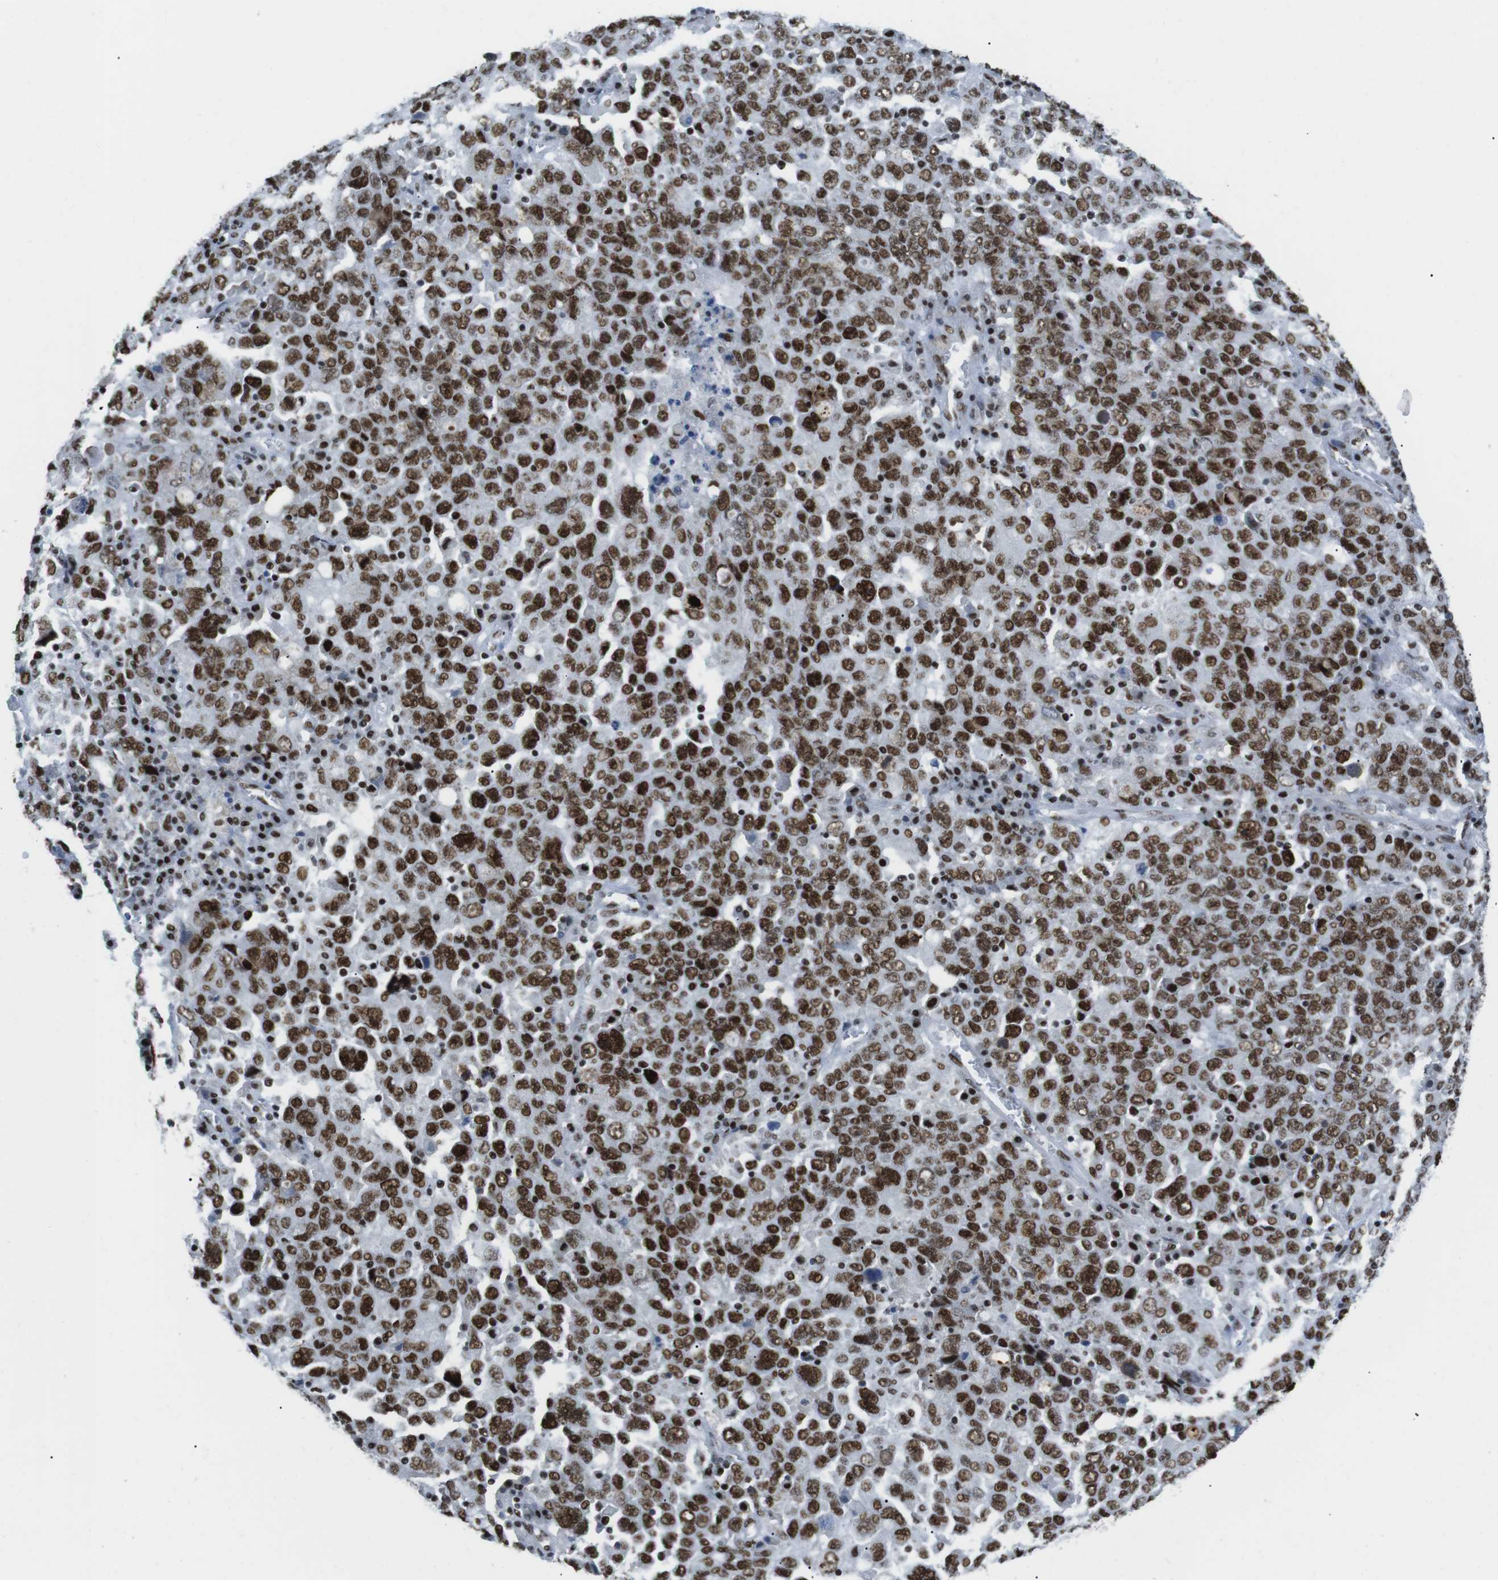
{"staining": {"intensity": "strong", "quantity": ">75%", "location": "nuclear"}, "tissue": "ovarian cancer", "cell_type": "Tumor cells", "image_type": "cancer", "snomed": [{"axis": "morphology", "description": "Carcinoma, endometroid"}, {"axis": "topography", "description": "Ovary"}], "caption": "A brown stain labels strong nuclear expression of a protein in endometroid carcinoma (ovarian) tumor cells.", "gene": "ARID1A", "patient": {"sex": "female", "age": 62}}